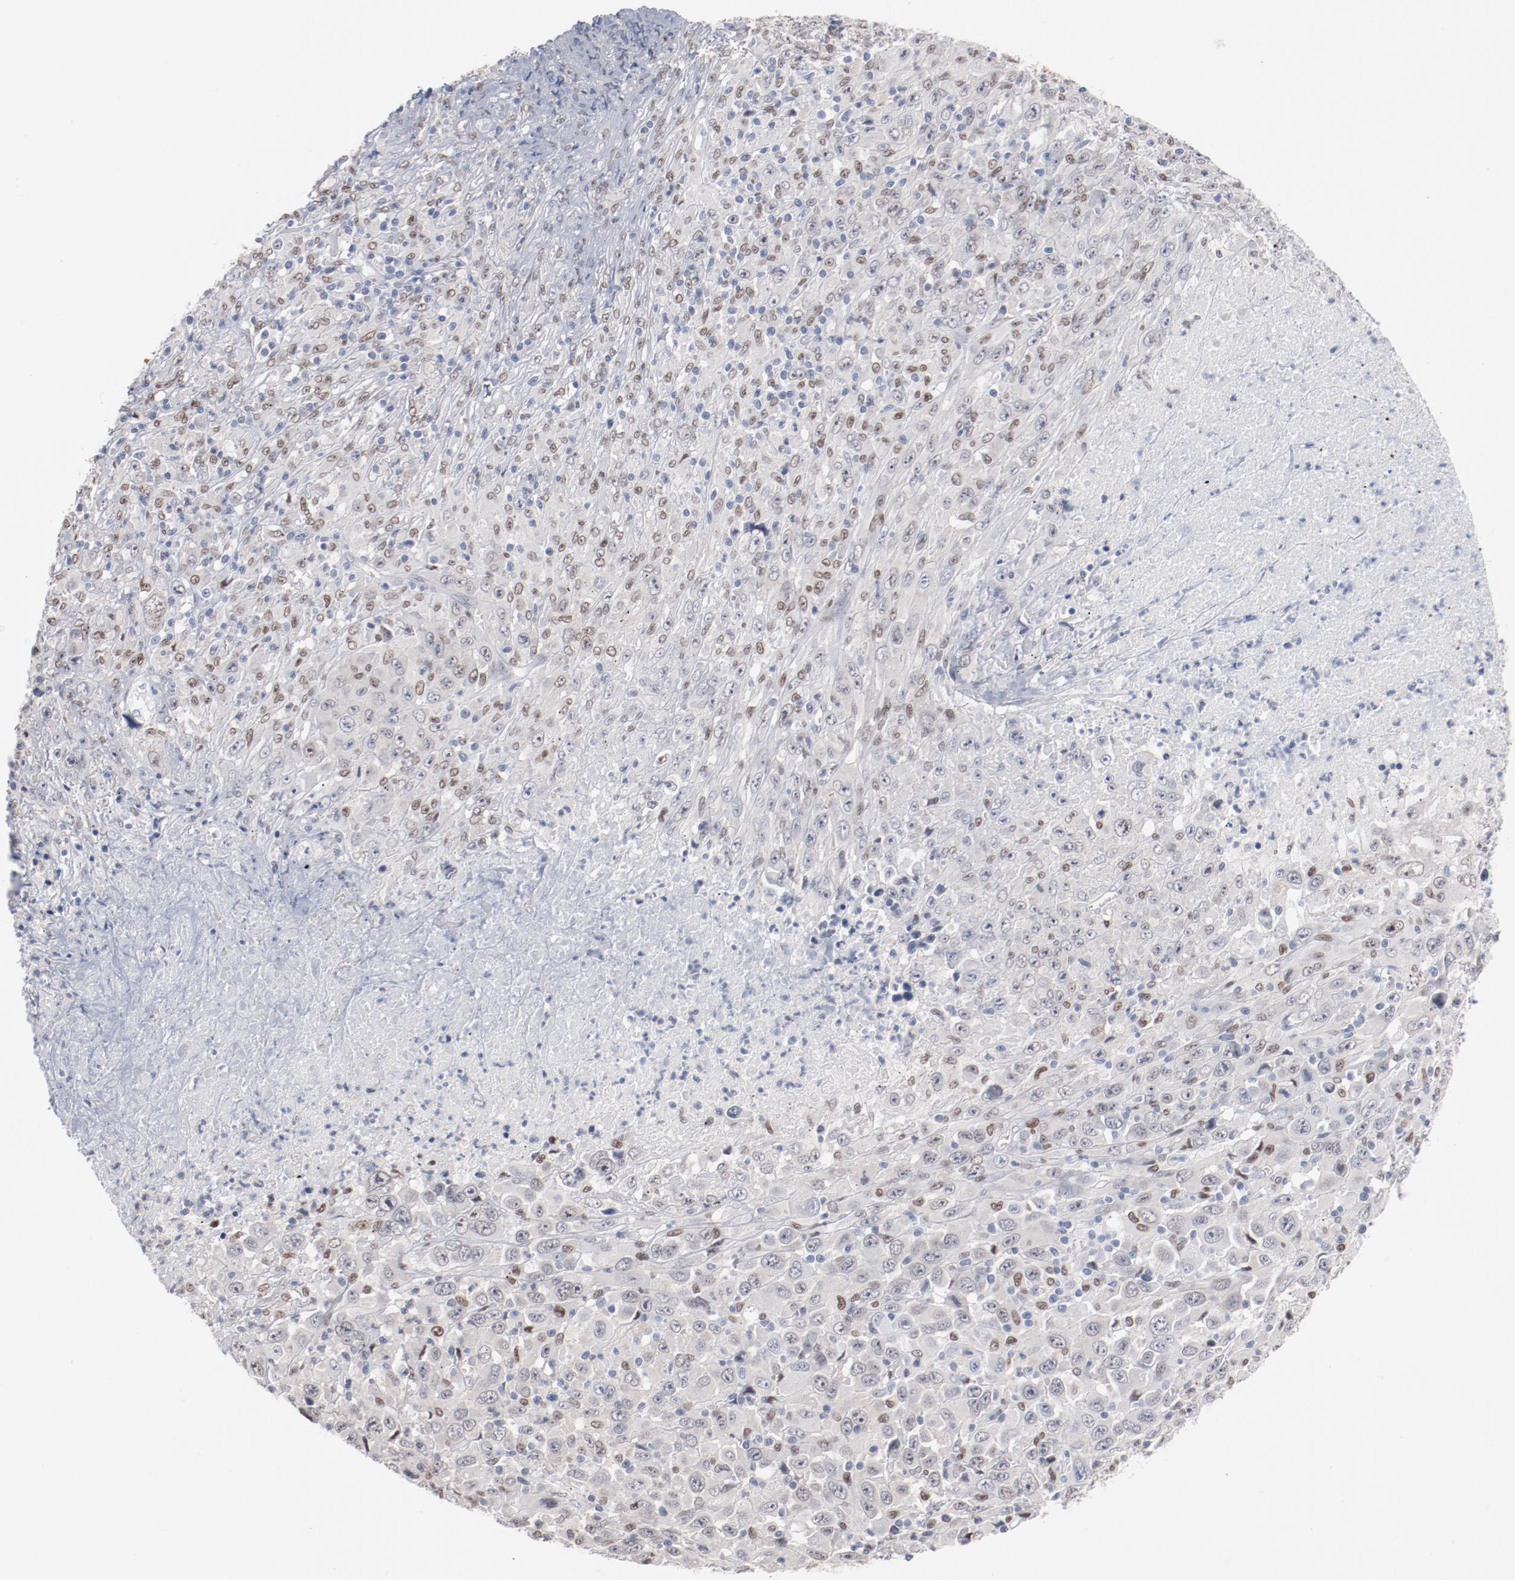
{"staining": {"intensity": "negative", "quantity": "none", "location": "none"}, "tissue": "melanoma", "cell_type": "Tumor cells", "image_type": "cancer", "snomed": [{"axis": "morphology", "description": "Malignant melanoma, Metastatic site"}, {"axis": "topography", "description": "Skin"}], "caption": "Melanoma stained for a protein using IHC shows no positivity tumor cells.", "gene": "ZEB2", "patient": {"sex": "female", "age": 56}}